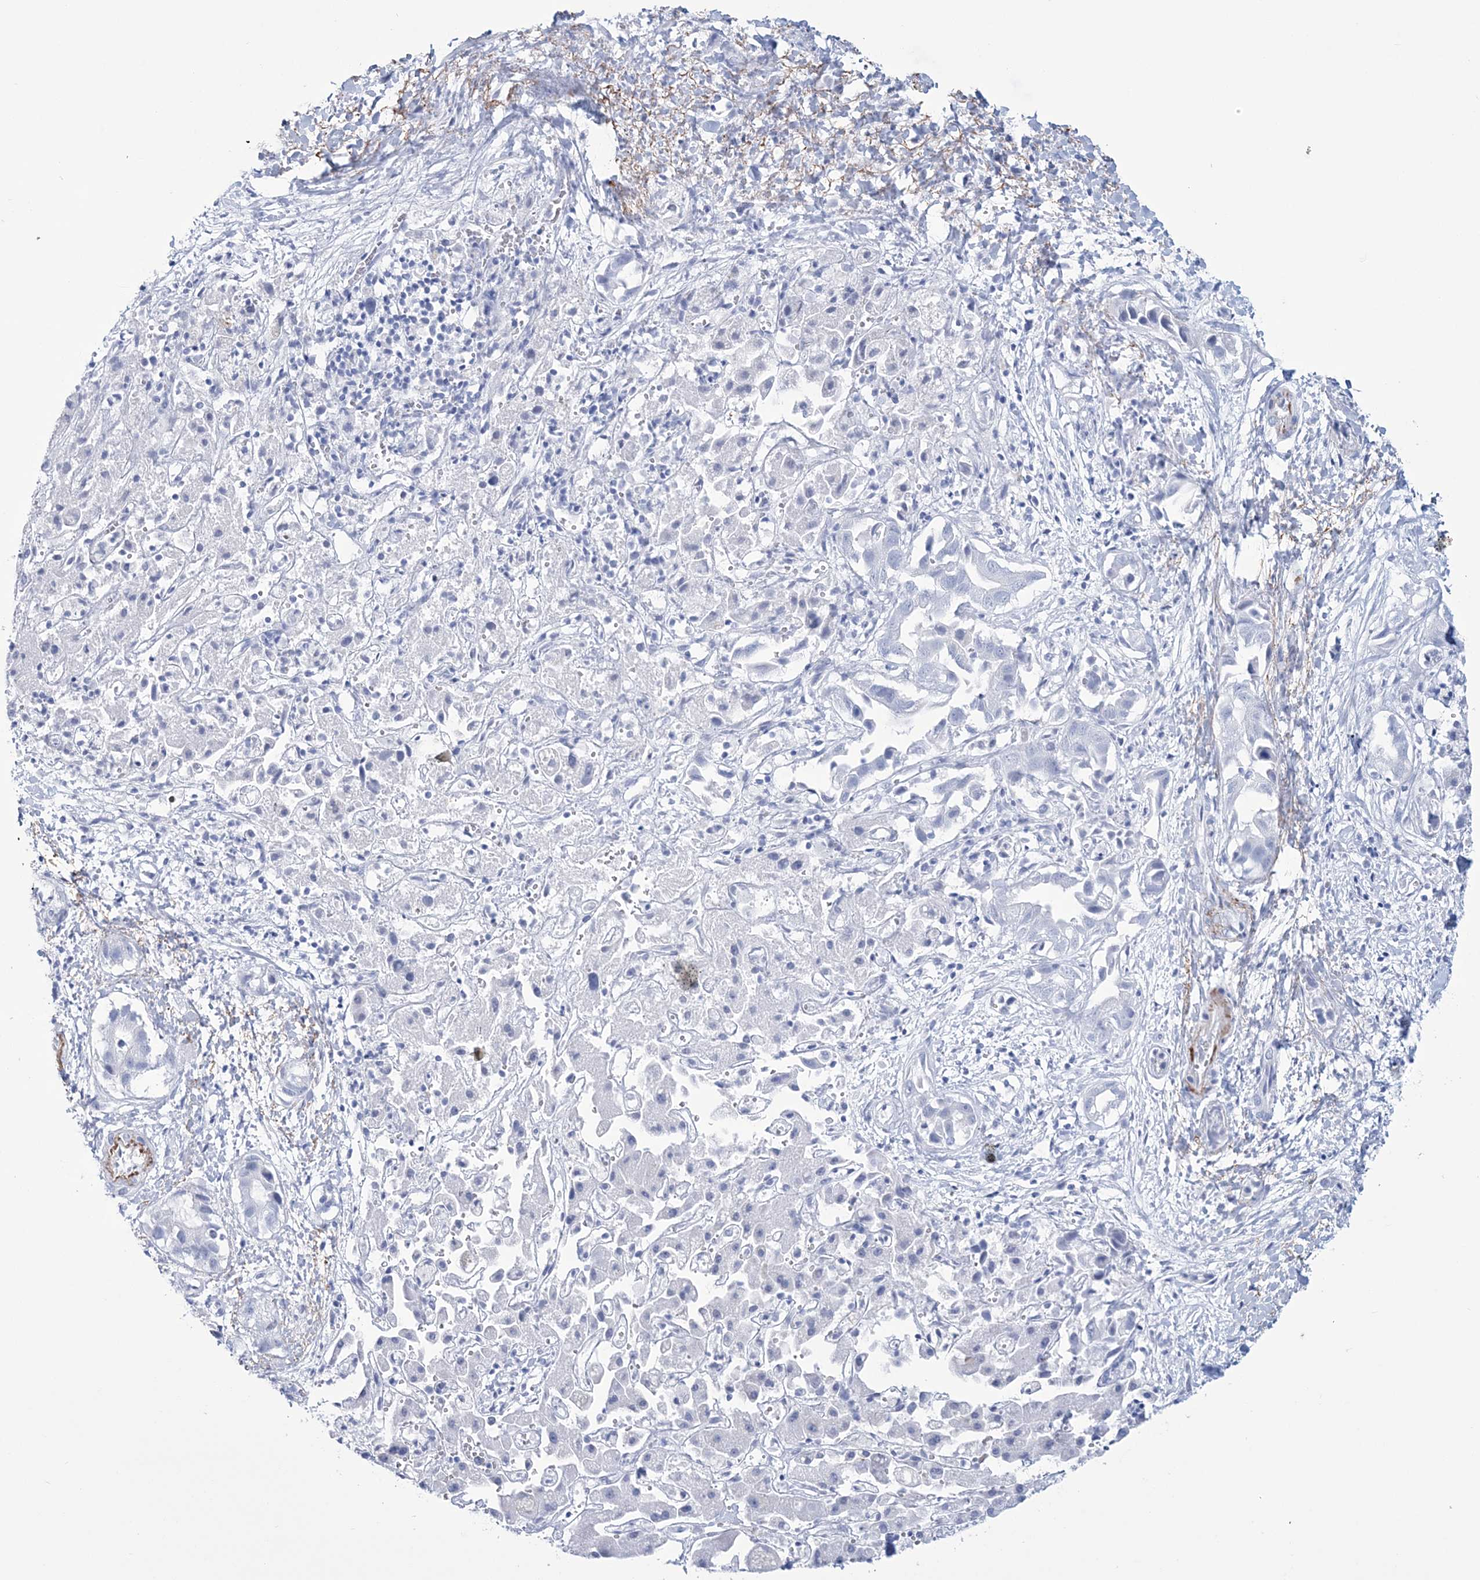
{"staining": {"intensity": "negative", "quantity": "none", "location": "none"}, "tissue": "liver cancer", "cell_type": "Tumor cells", "image_type": "cancer", "snomed": [{"axis": "morphology", "description": "Cholangiocarcinoma"}, {"axis": "topography", "description": "Liver"}], "caption": "Liver cancer was stained to show a protein in brown. There is no significant expression in tumor cells.", "gene": "DPCD", "patient": {"sex": "female", "age": 52}}